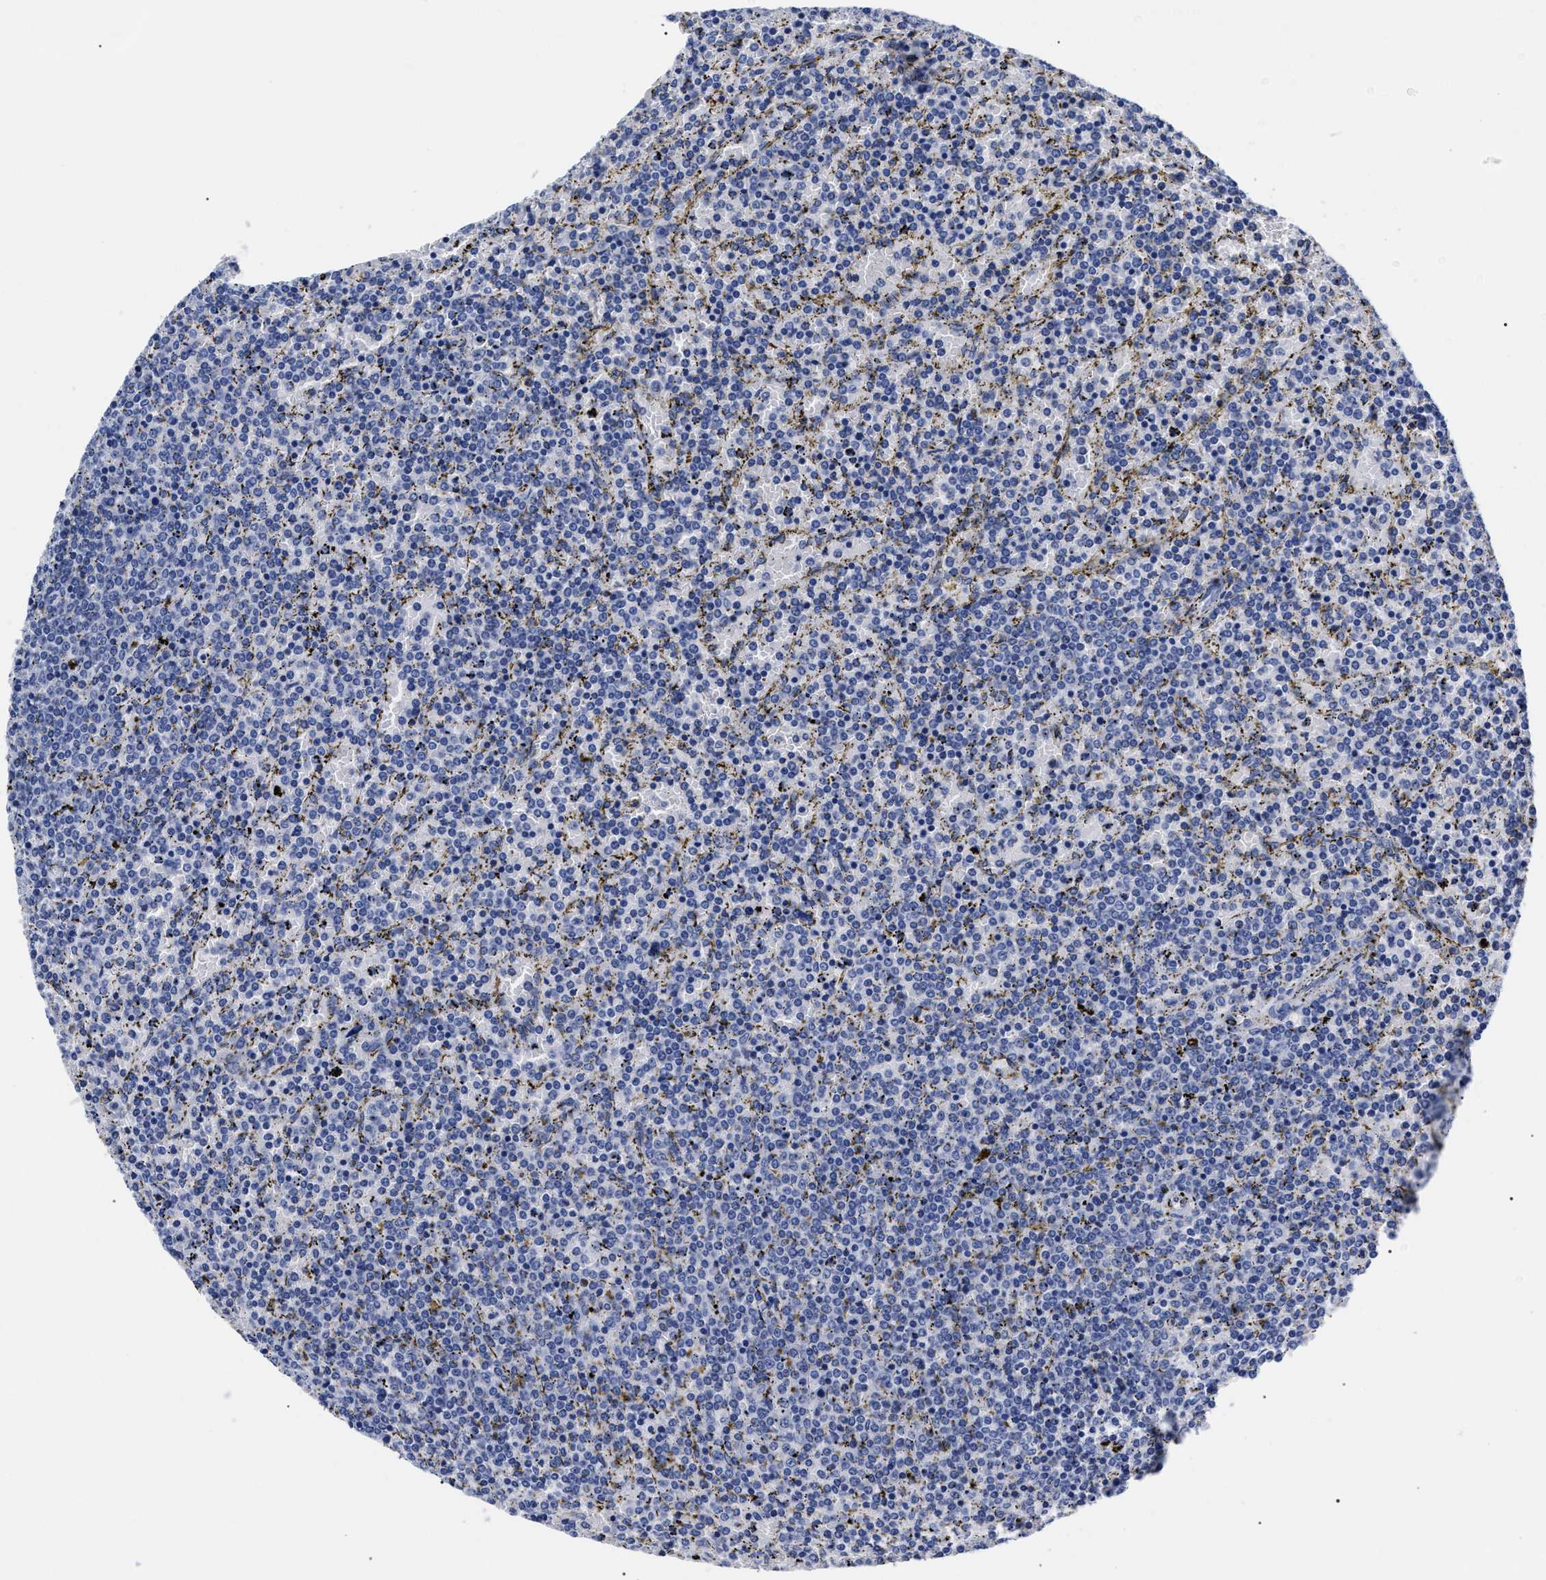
{"staining": {"intensity": "negative", "quantity": "none", "location": "none"}, "tissue": "lymphoma", "cell_type": "Tumor cells", "image_type": "cancer", "snomed": [{"axis": "morphology", "description": "Malignant lymphoma, non-Hodgkin's type, Low grade"}, {"axis": "topography", "description": "Spleen"}], "caption": "Protein analysis of low-grade malignant lymphoma, non-Hodgkin's type exhibits no significant positivity in tumor cells.", "gene": "ALPG", "patient": {"sex": "female", "age": 77}}